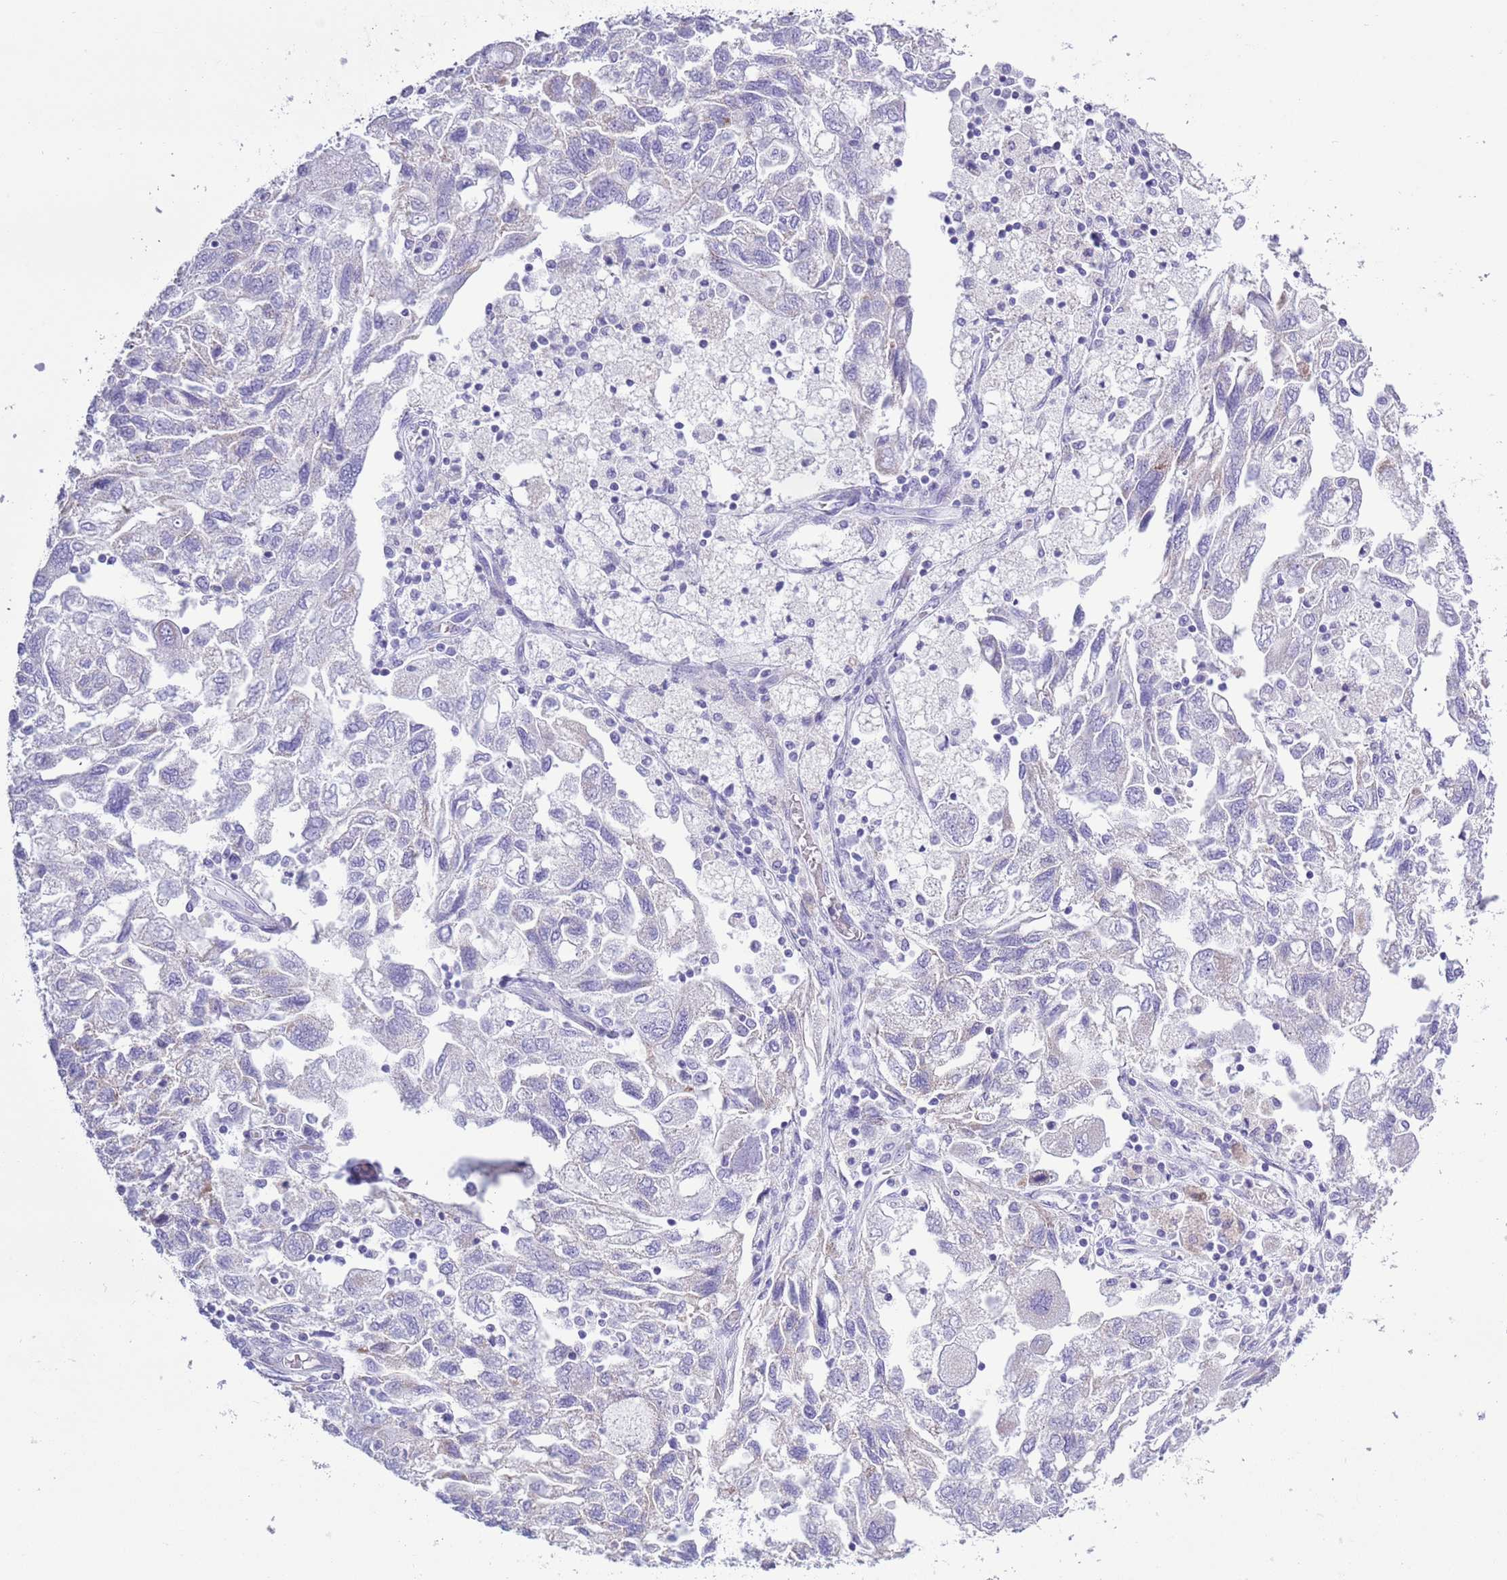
{"staining": {"intensity": "negative", "quantity": "none", "location": "none"}, "tissue": "ovarian cancer", "cell_type": "Tumor cells", "image_type": "cancer", "snomed": [{"axis": "morphology", "description": "Carcinoma, NOS"}, {"axis": "morphology", "description": "Cystadenocarcinoma, serous, NOS"}, {"axis": "topography", "description": "Ovary"}], "caption": "The image displays no staining of tumor cells in ovarian carcinoma.", "gene": "MOCOS", "patient": {"sex": "female", "age": 69}}